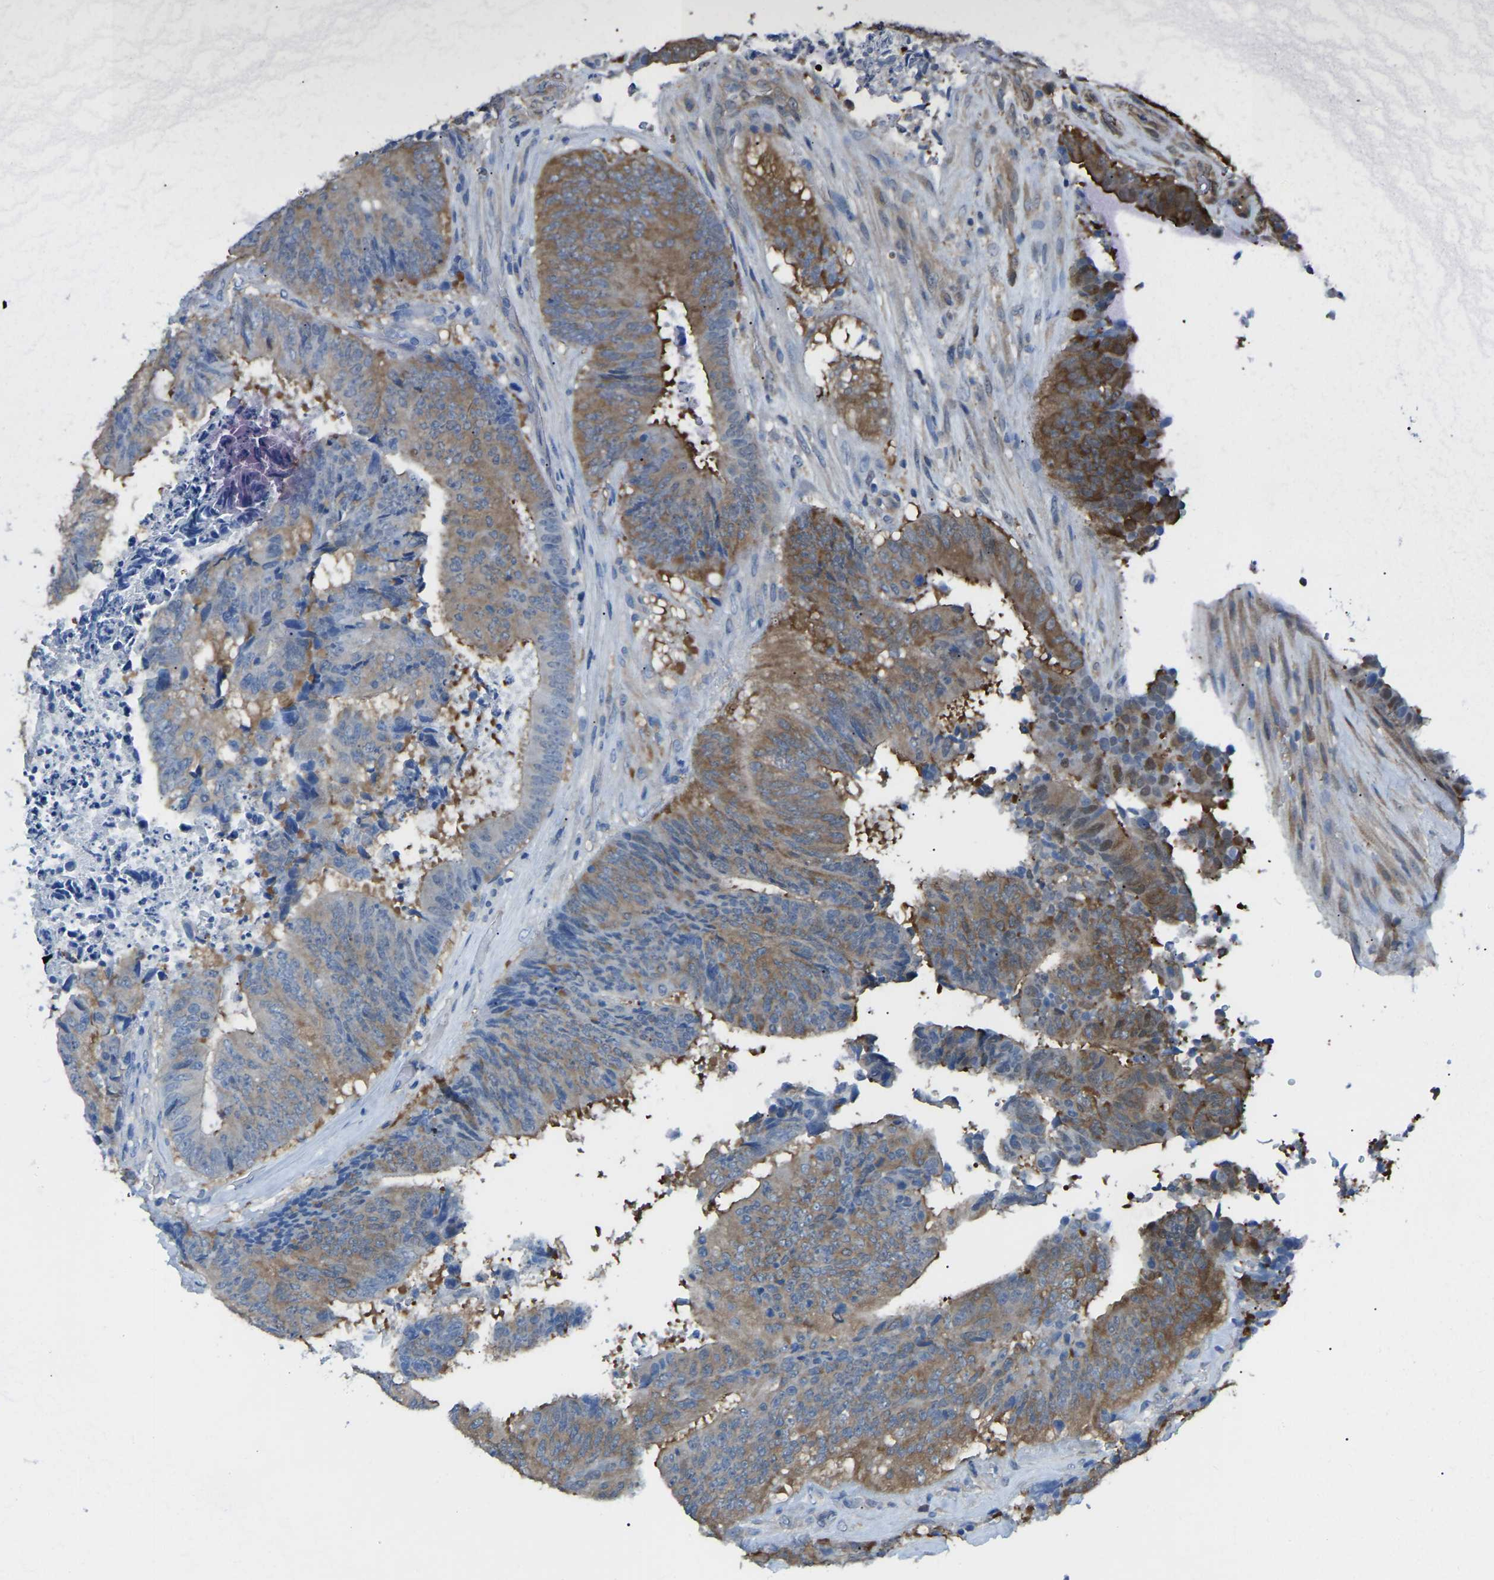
{"staining": {"intensity": "moderate", "quantity": "25%-75%", "location": "cytoplasmic/membranous"}, "tissue": "colorectal cancer", "cell_type": "Tumor cells", "image_type": "cancer", "snomed": [{"axis": "morphology", "description": "Adenocarcinoma, NOS"}, {"axis": "topography", "description": "Rectum"}], "caption": "Tumor cells exhibit medium levels of moderate cytoplasmic/membranous expression in approximately 25%-75% of cells in human colorectal adenocarcinoma.", "gene": "PDCD5", "patient": {"sex": "male", "age": 72}}